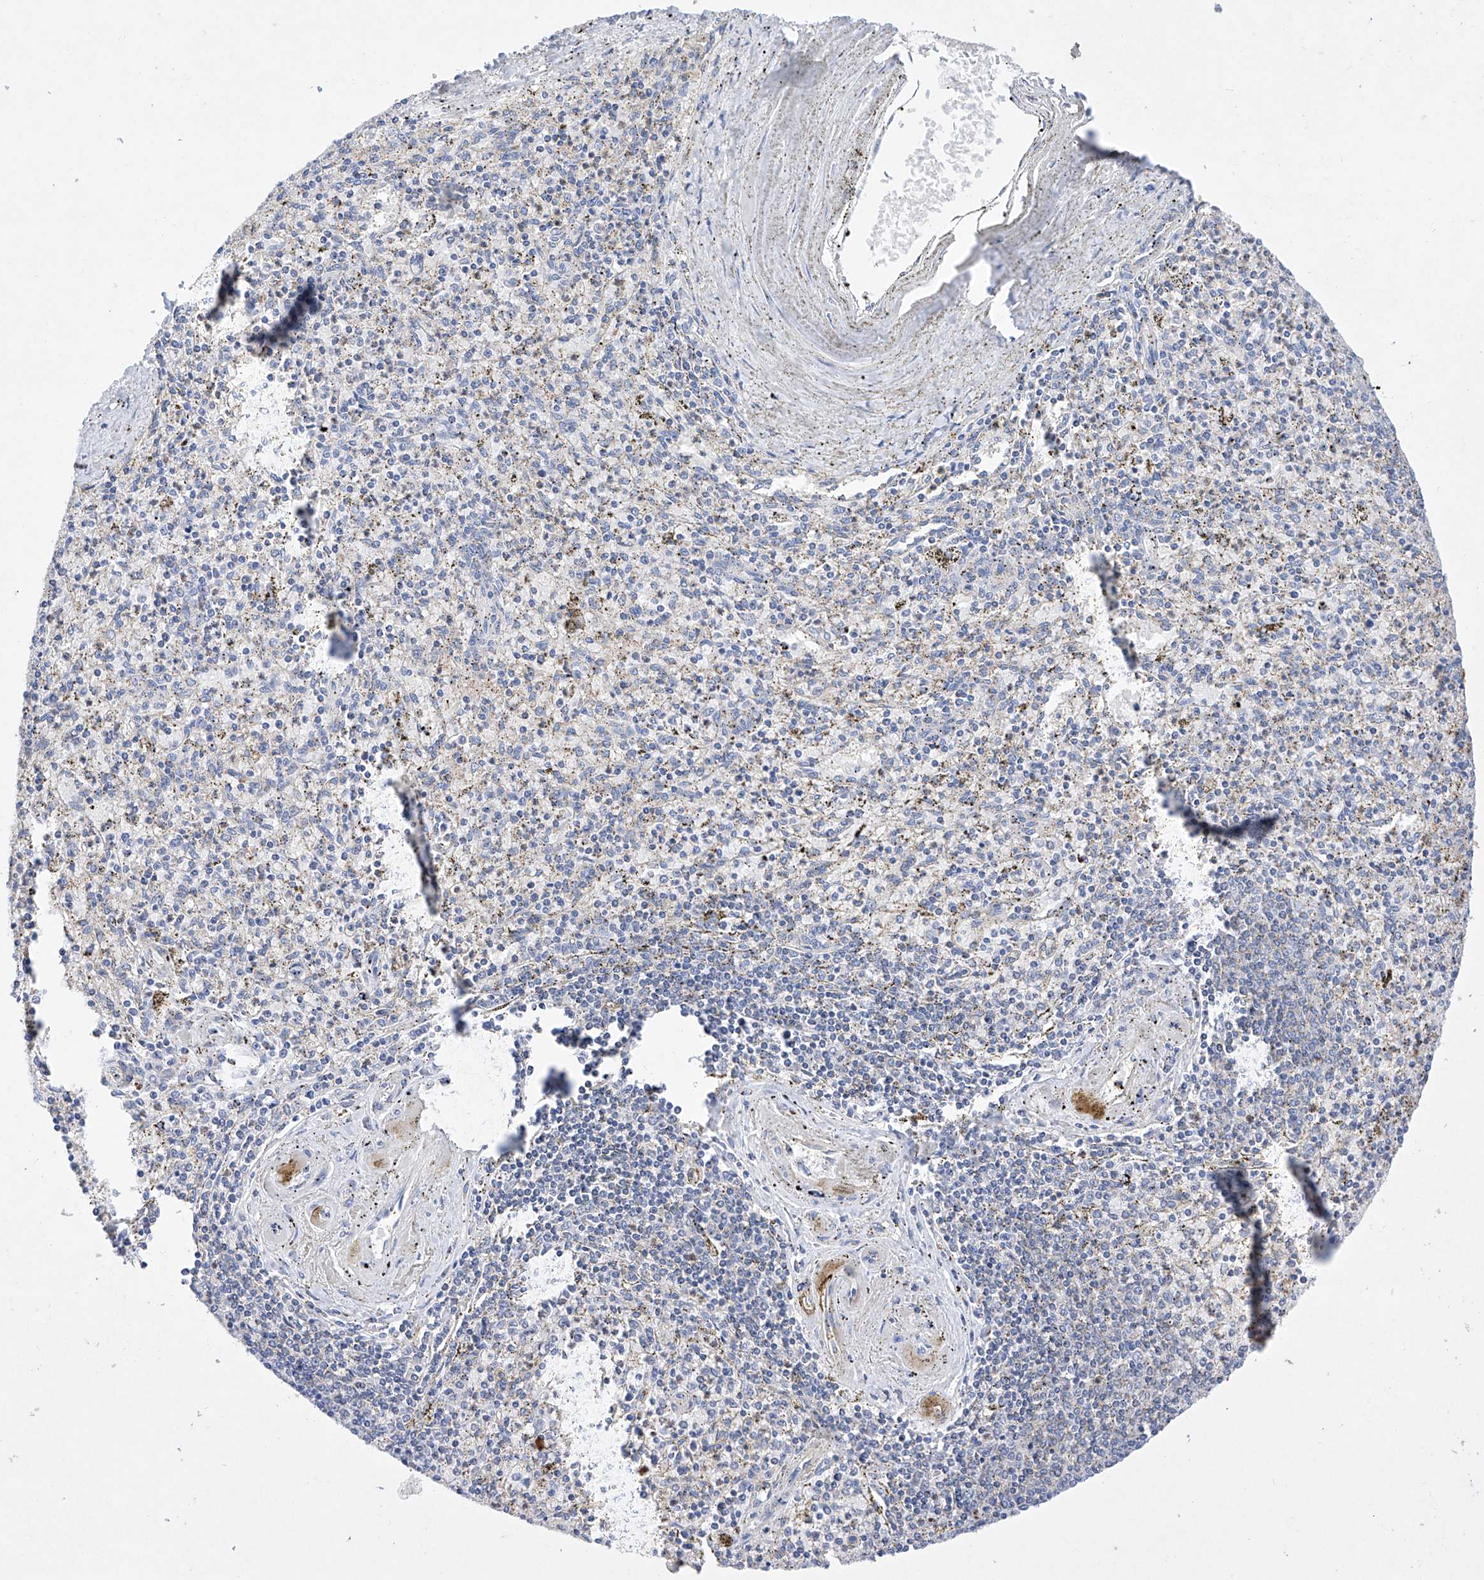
{"staining": {"intensity": "negative", "quantity": "none", "location": "none"}, "tissue": "spleen", "cell_type": "Cells in red pulp", "image_type": "normal", "snomed": [{"axis": "morphology", "description": "Normal tissue, NOS"}, {"axis": "topography", "description": "Spleen"}], "caption": "IHC micrograph of unremarkable spleen: spleen stained with DAB (3,3'-diaminobenzidine) demonstrates no significant protein expression in cells in red pulp.", "gene": "NRROS", "patient": {"sex": "male", "age": 72}}